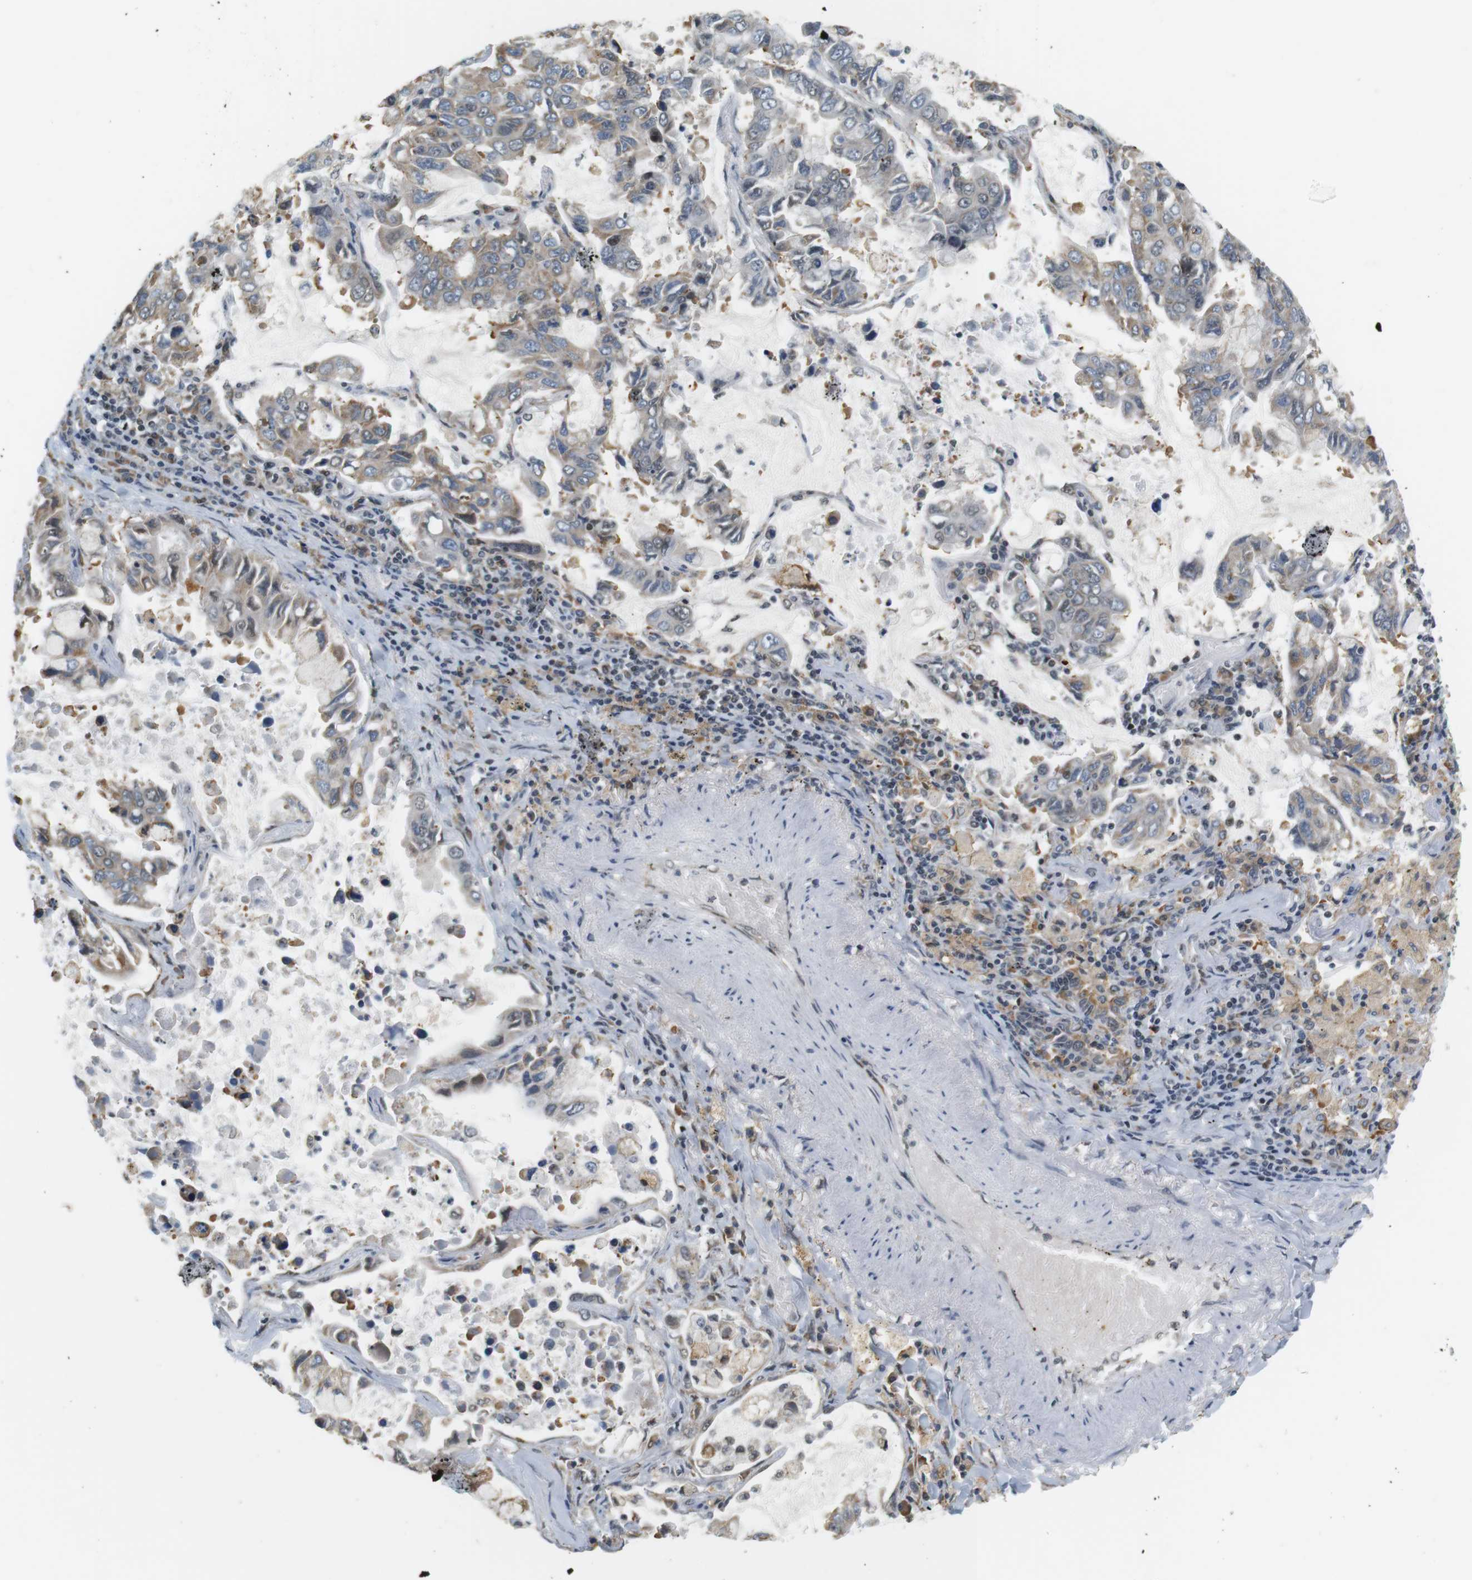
{"staining": {"intensity": "negative", "quantity": "none", "location": "none"}, "tissue": "lung cancer", "cell_type": "Tumor cells", "image_type": "cancer", "snomed": [{"axis": "morphology", "description": "Adenocarcinoma, NOS"}, {"axis": "topography", "description": "Lung"}], "caption": "The photomicrograph shows no significant positivity in tumor cells of lung cancer.", "gene": "RNF38", "patient": {"sex": "male", "age": 64}}